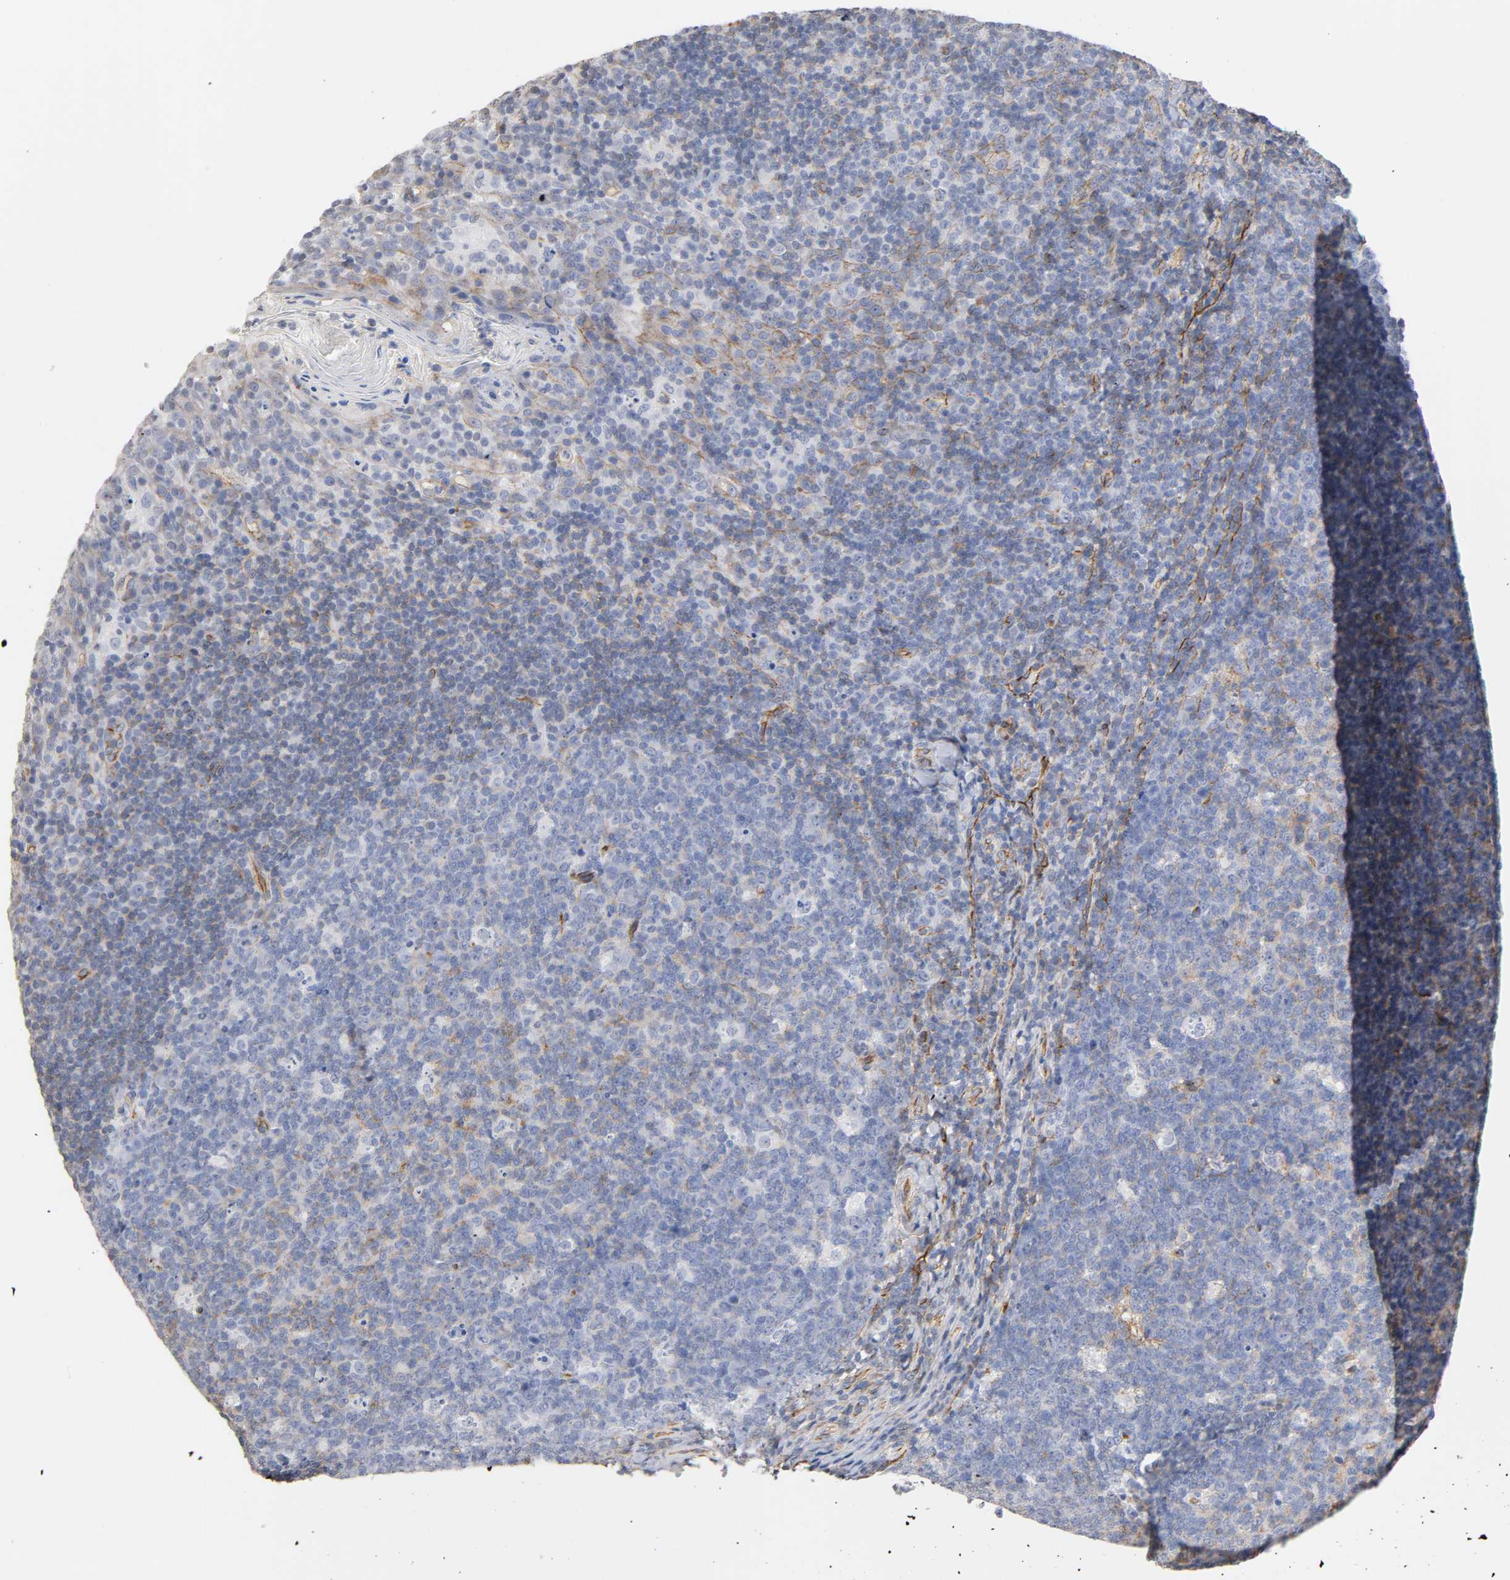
{"staining": {"intensity": "weak", "quantity": "25%-75%", "location": "cytoplasmic/membranous"}, "tissue": "tonsil", "cell_type": "Germinal center cells", "image_type": "normal", "snomed": [{"axis": "morphology", "description": "Normal tissue, NOS"}, {"axis": "topography", "description": "Tonsil"}], "caption": "Normal tonsil displays weak cytoplasmic/membranous positivity in about 25%-75% of germinal center cells, visualized by immunohistochemistry. (Stains: DAB (3,3'-diaminobenzidine) in brown, nuclei in blue, Microscopy: brightfield microscopy at high magnification).", "gene": "SPTAN1", "patient": {"sex": "male", "age": 17}}